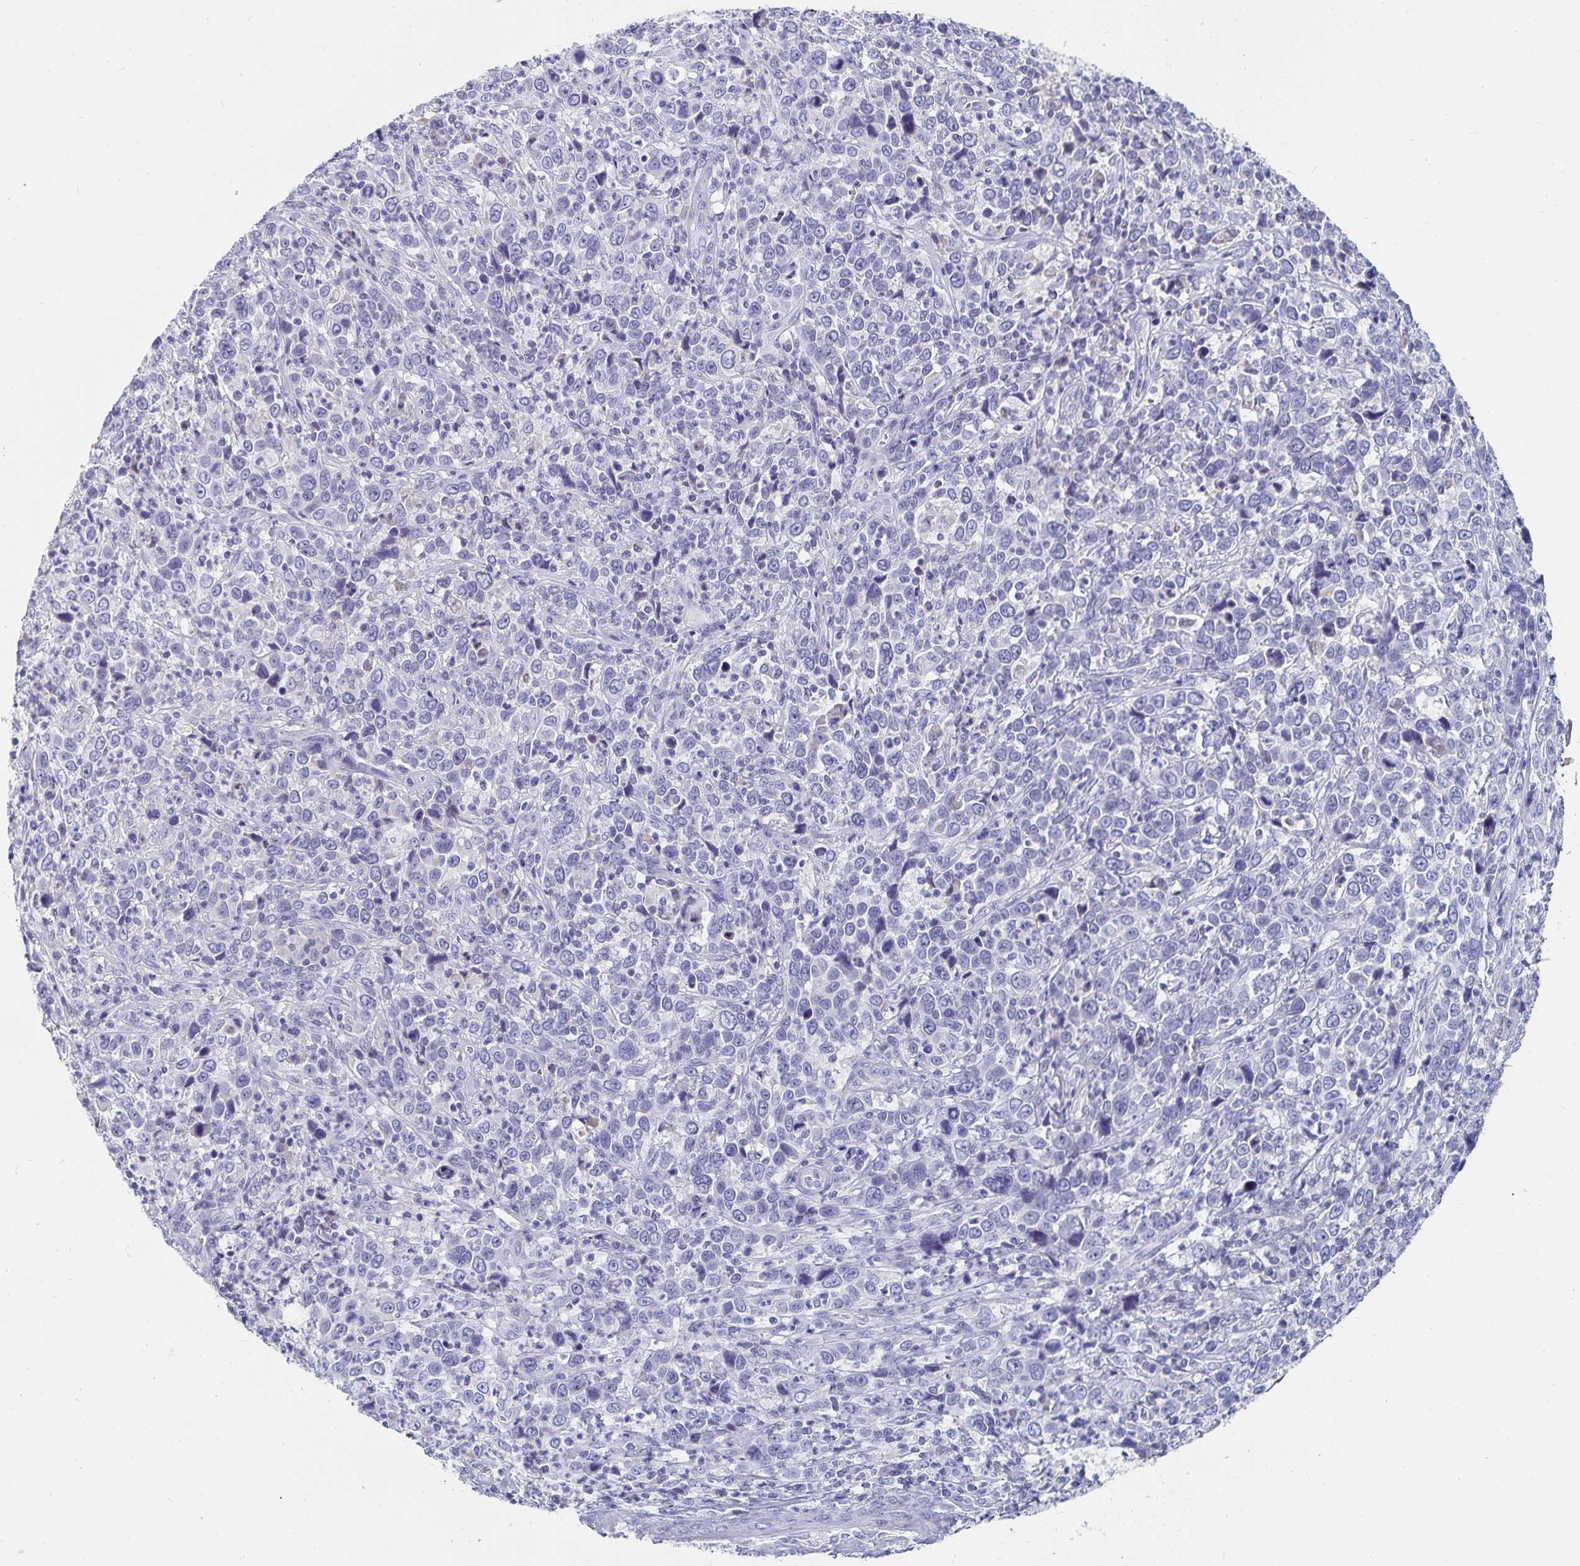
{"staining": {"intensity": "negative", "quantity": "none", "location": "none"}, "tissue": "cervical cancer", "cell_type": "Tumor cells", "image_type": "cancer", "snomed": [{"axis": "morphology", "description": "Squamous cell carcinoma, NOS"}, {"axis": "topography", "description": "Cervix"}], "caption": "Protein analysis of cervical cancer shows no significant positivity in tumor cells. (DAB immunohistochemistry with hematoxylin counter stain).", "gene": "CFAP69", "patient": {"sex": "female", "age": 46}}